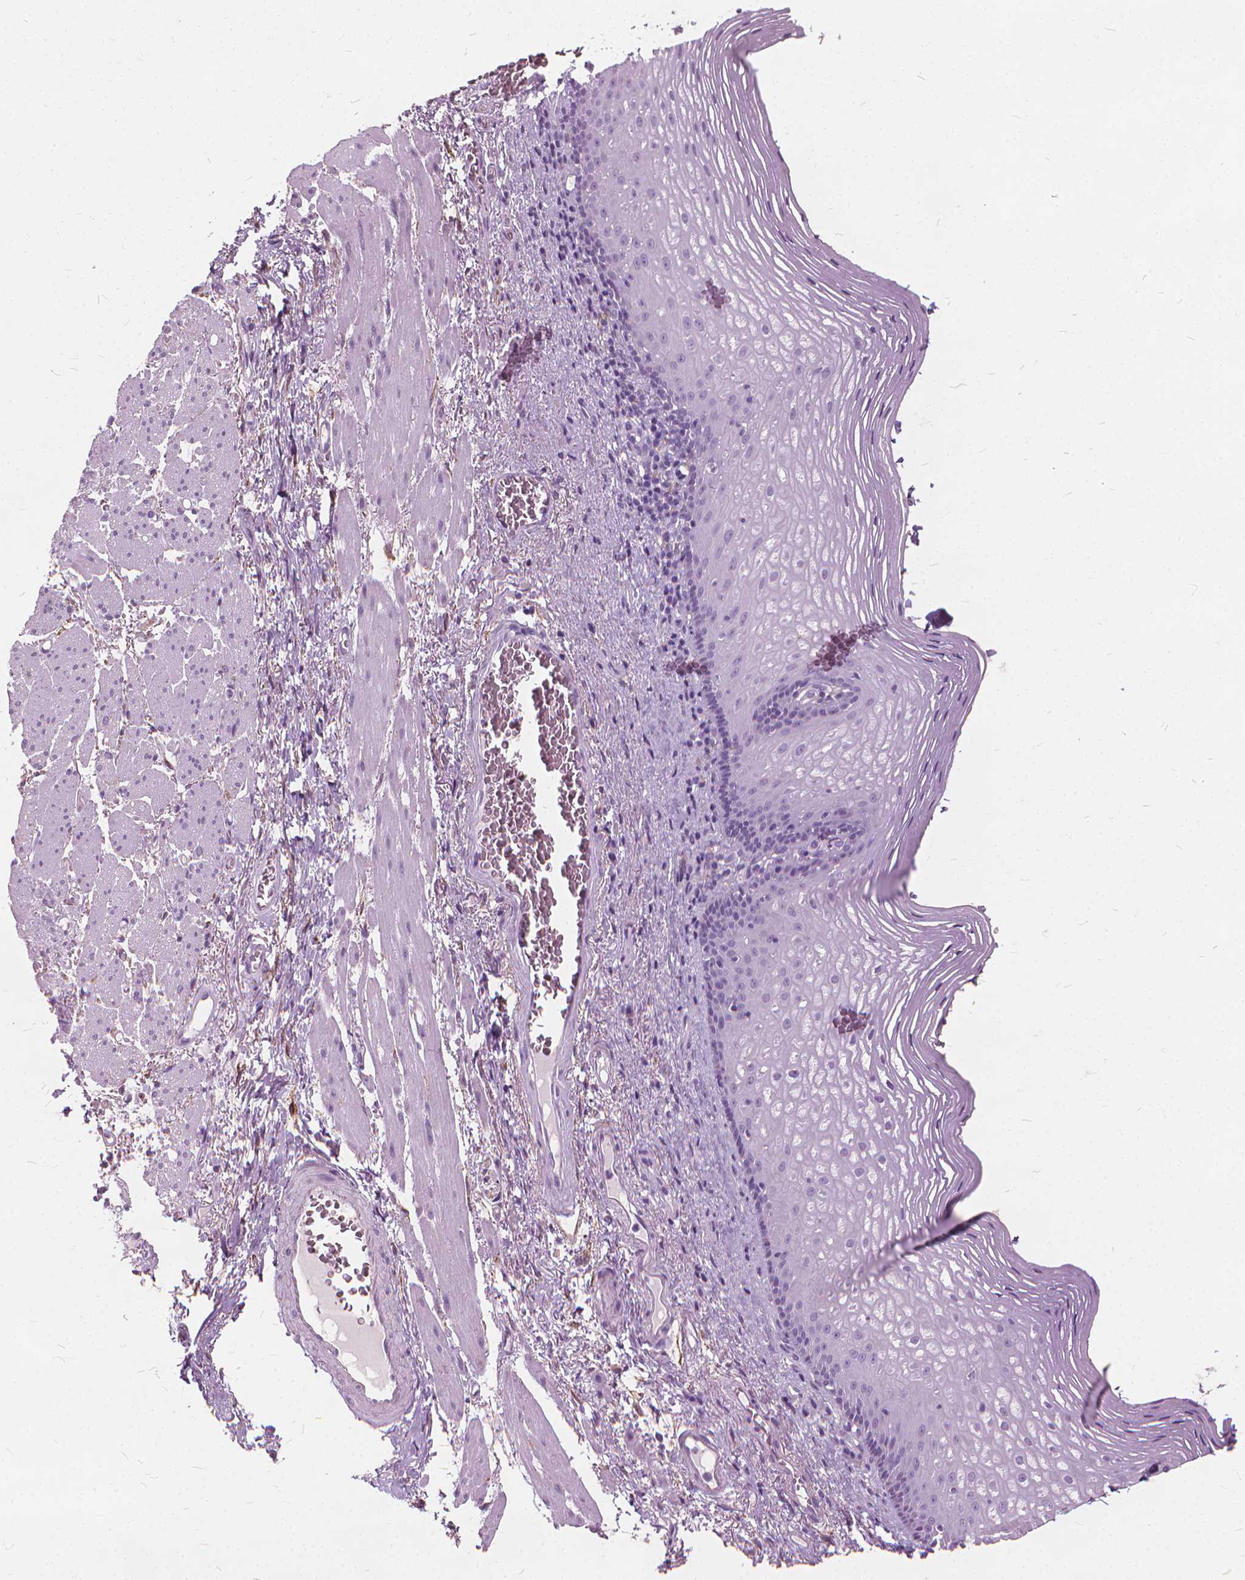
{"staining": {"intensity": "negative", "quantity": "none", "location": "none"}, "tissue": "esophagus", "cell_type": "Squamous epithelial cells", "image_type": "normal", "snomed": [{"axis": "morphology", "description": "Normal tissue, NOS"}, {"axis": "topography", "description": "Esophagus"}], "caption": "The histopathology image exhibits no staining of squamous epithelial cells in normal esophagus.", "gene": "DNM1", "patient": {"sex": "male", "age": 76}}